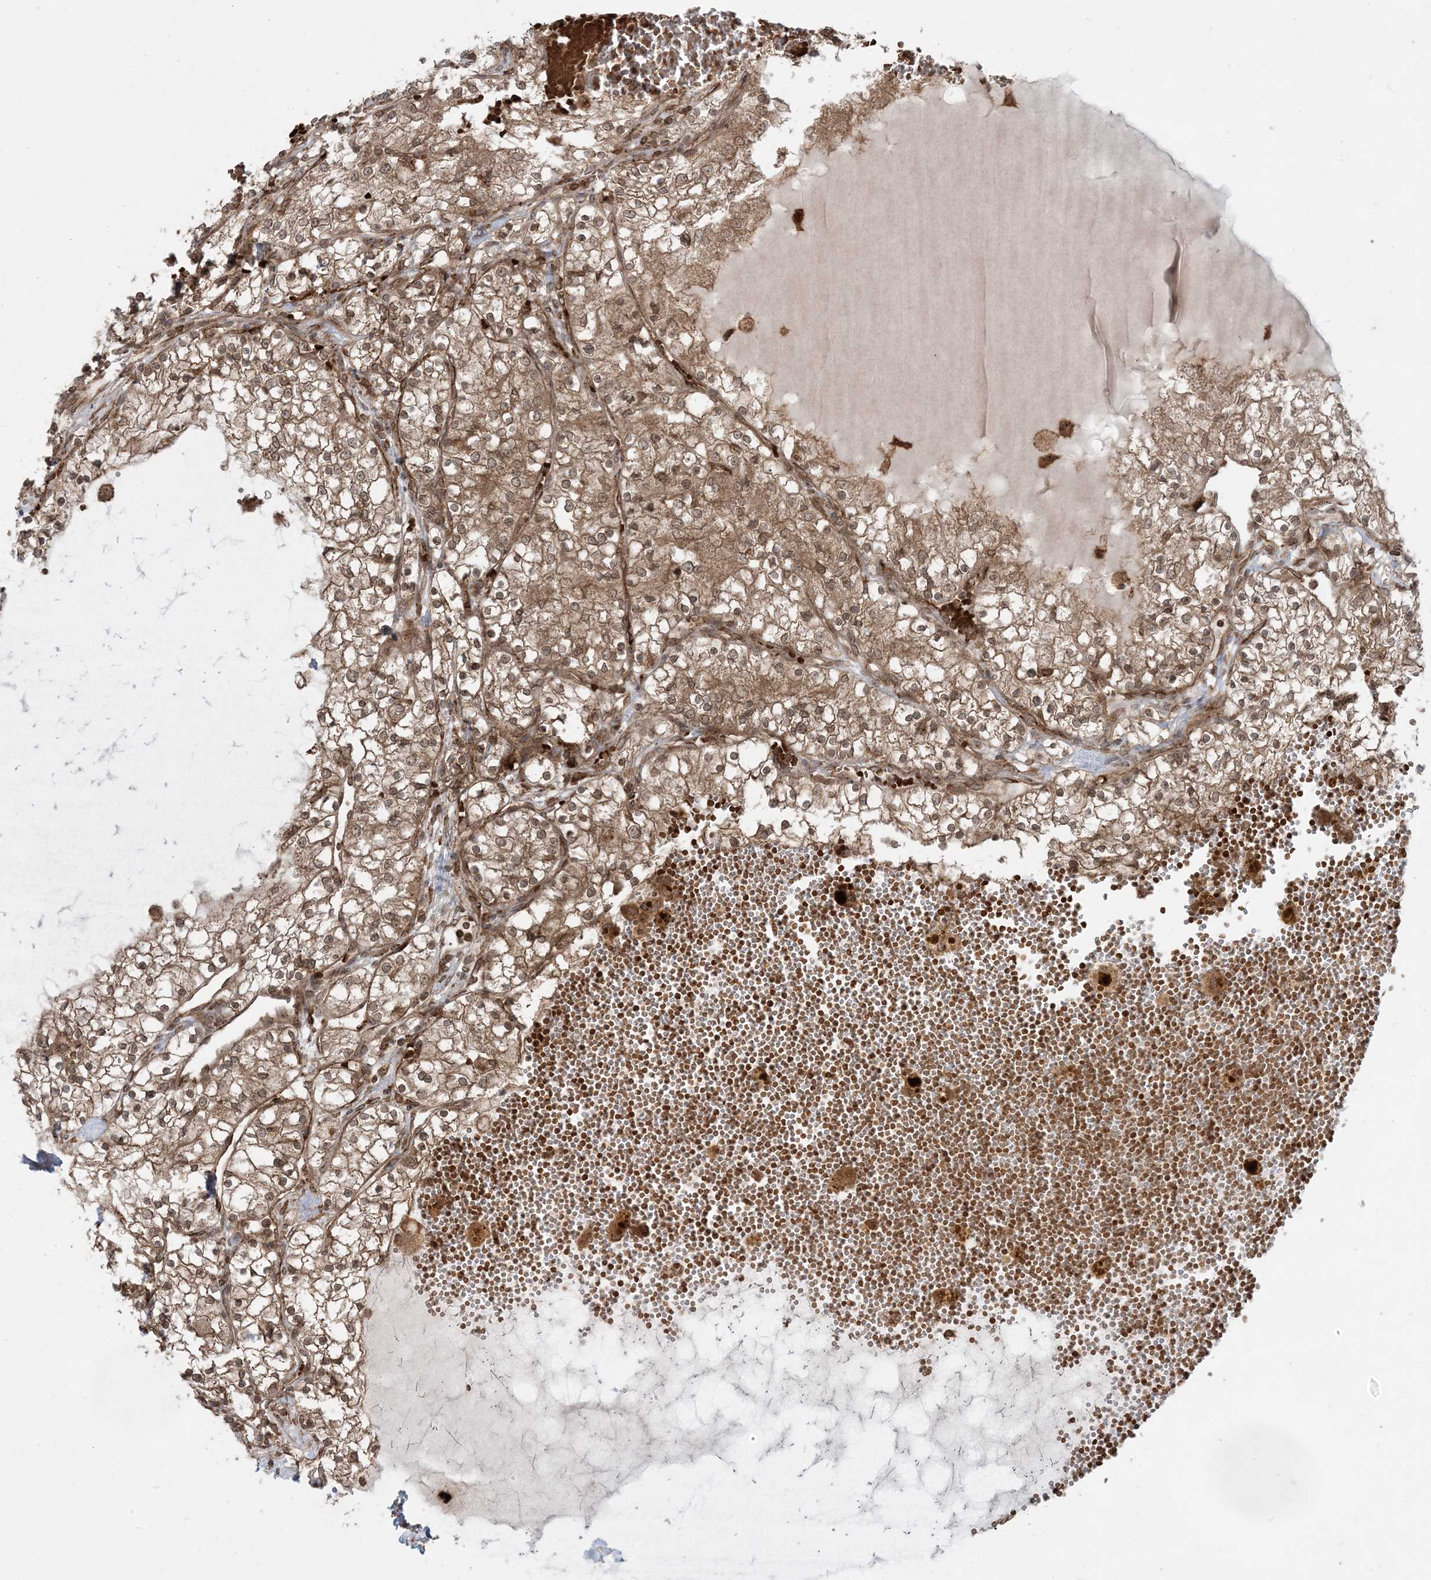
{"staining": {"intensity": "moderate", "quantity": ">75%", "location": "cytoplasmic/membranous,nuclear"}, "tissue": "renal cancer", "cell_type": "Tumor cells", "image_type": "cancer", "snomed": [{"axis": "morphology", "description": "Normal tissue, NOS"}, {"axis": "morphology", "description": "Adenocarcinoma, NOS"}, {"axis": "topography", "description": "Kidney"}], "caption": "A brown stain highlights moderate cytoplasmic/membranous and nuclear expression of a protein in adenocarcinoma (renal) tumor cells. The staining is performed using DAB brown chromogen to label protein expression. The nuclei are counter-stained blue using hematoxylin.", "gene": "DDX19B", "patient": {"sex": "male", "age": 68}}